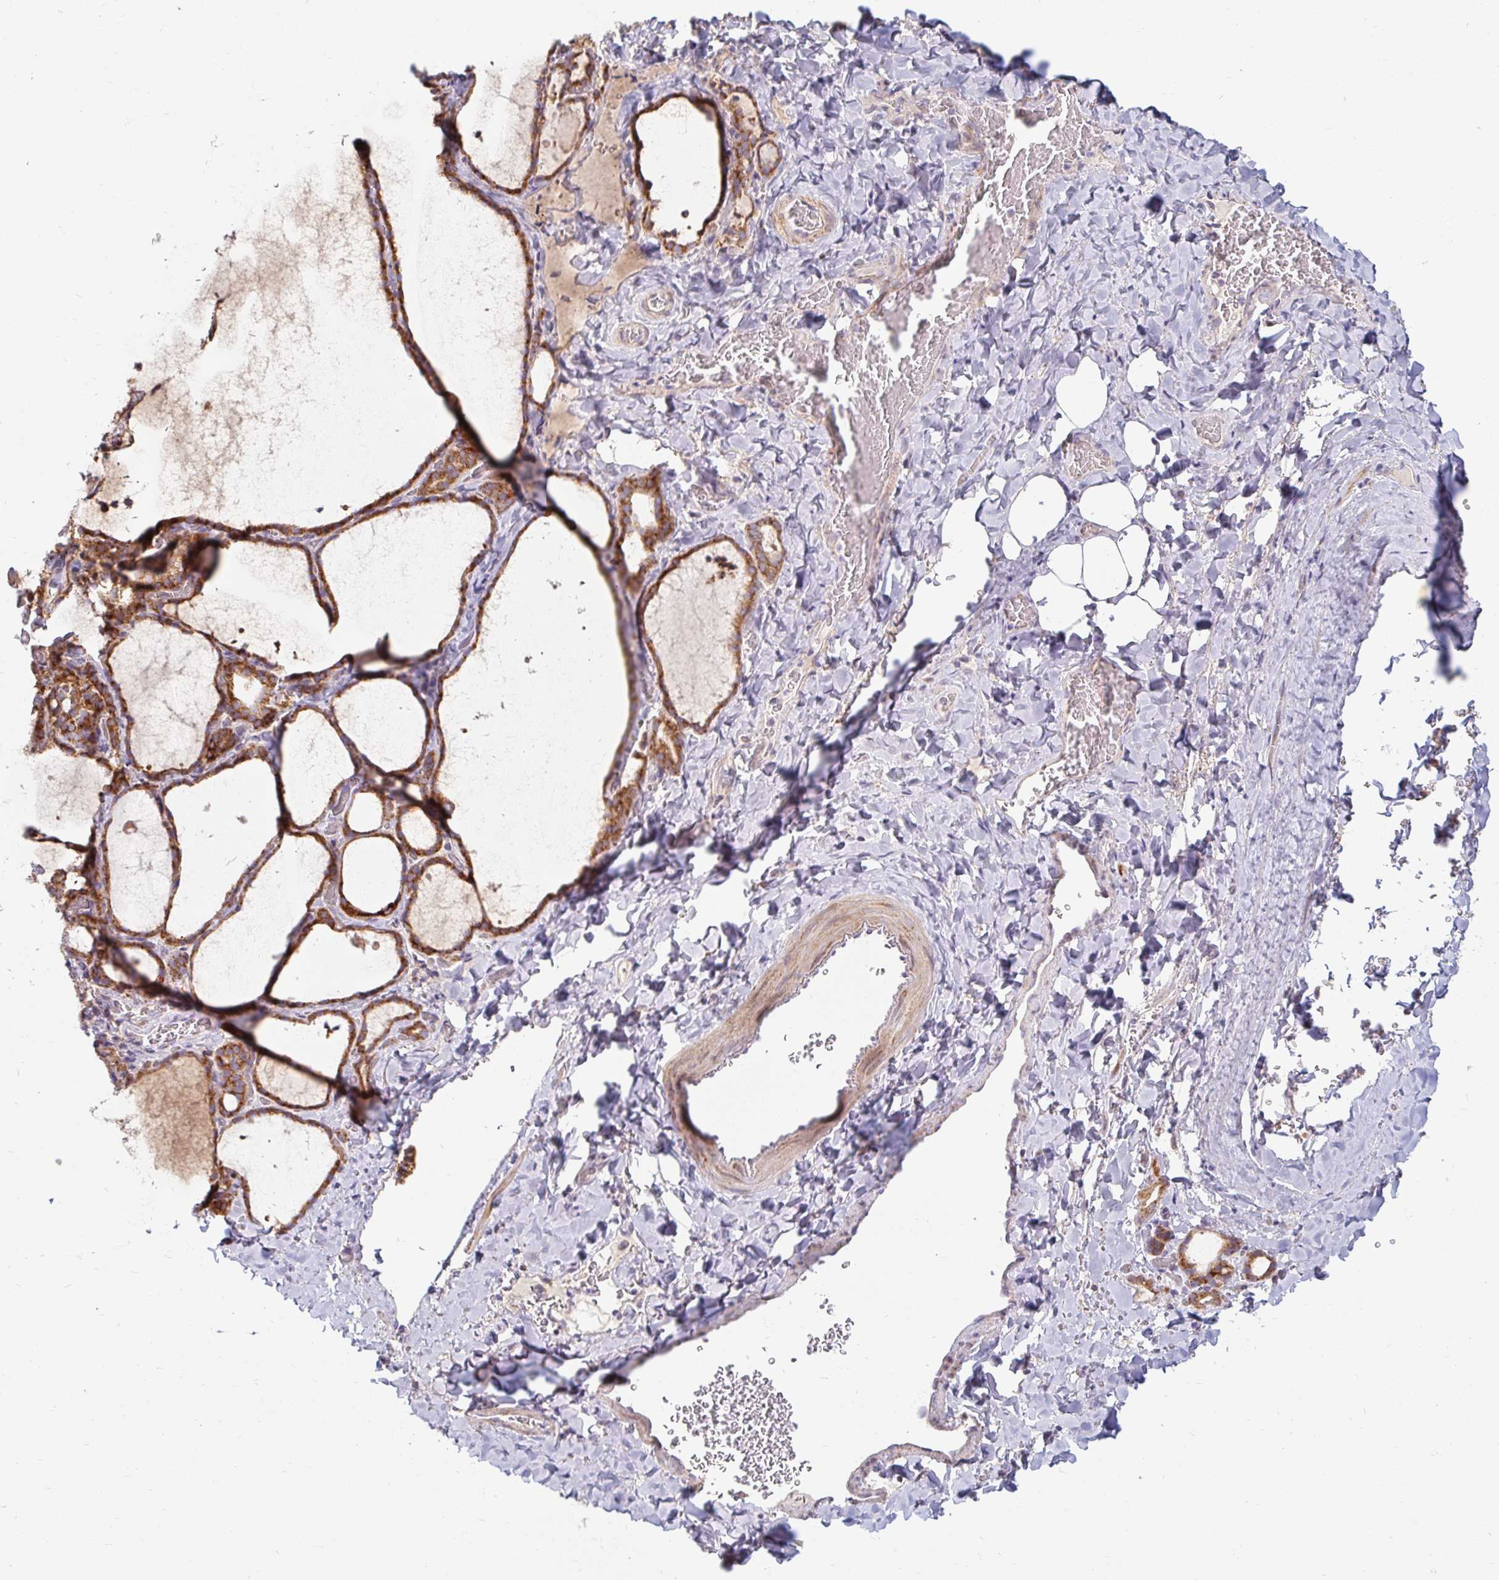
{"staining": {"intensity": "moderate", "quantity": ">75%", "location": "cytoplasmic/membranous"}, "tissue": "thyroid gland", "cell_type": "Glandular cells", "image_type": "normal", "snomed": [{"axis": "morphology", "description": "Normal tissue, NOS"}, {"axis": "topography", "description": "Thyroid gland"}], "caption": "This is an image of IHC staining of normal thyroid gland, which shows moderate expression in the cytoplasmic/membranous of glandular cells.", "gene": "SKP2", "patient": {"sex": "female", "age": 22}}